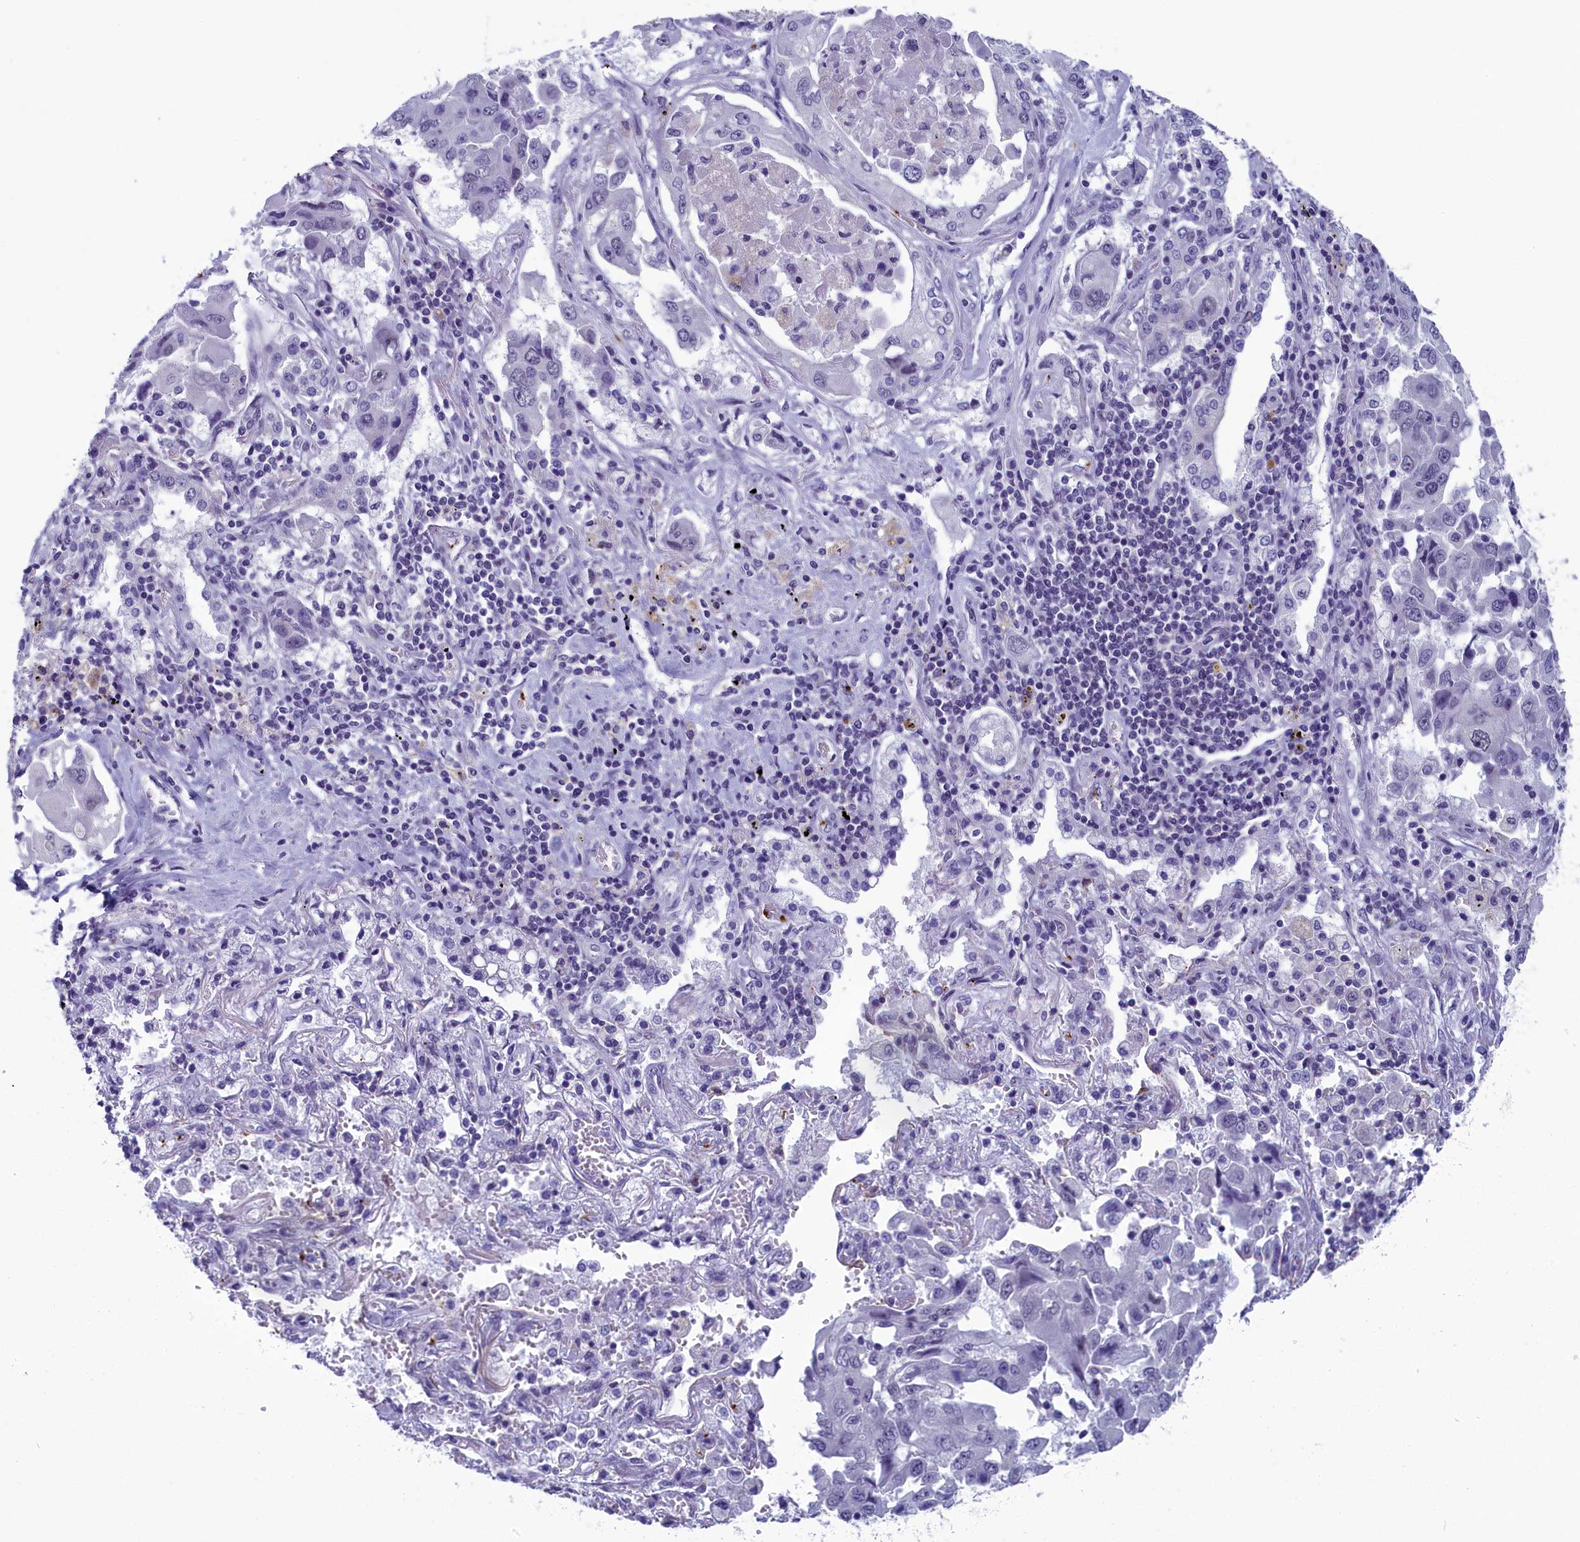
{"staining": {"intensity": "negative", "quantity": "none", "location": "none"}, "tissue": "lung cancer", "cell_type": "Tumor cells", "image_type": "cancer", "snomed": [{"axis": "morphology", "description": "Adenocarcinoma, NOS"}, {"axis": "topography", "description": "Lung"}], "caption": "DAB (3,3'-diaminobenzidine) immunohistochemical staining of human lung cancer exhibits no significant positivity in tumor cells.", "gene": "AIFM2", "patient": {"sex": "female", "age": 65}}